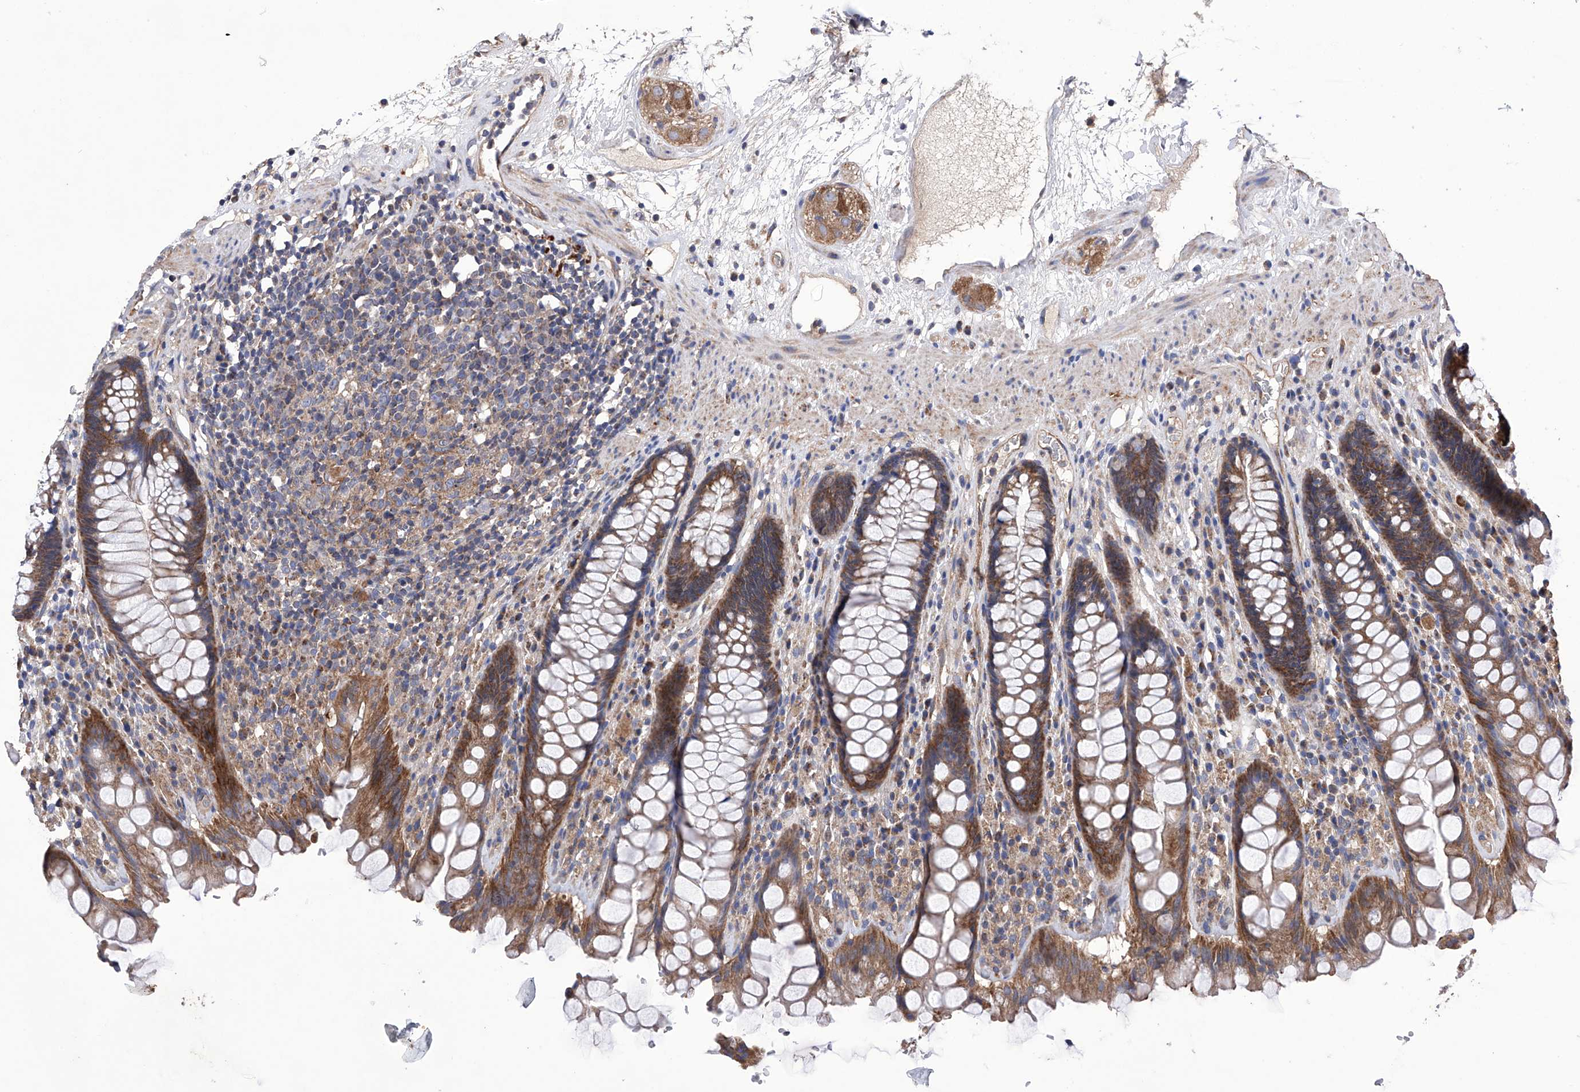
{"staining": {"intensity": "moderate", "quantity": ">75%", "location": "cytoplasmic/membranous"}, "tissue": "rectum", "cell_type": "Glandular cells", "image_type": "normal", "snomed": [{"axis": "morphology", "description": "Normal tissue, NOS"}, {"axis": "topography", "description": "Rectum"}], "caption": "Immunohistochemical staining of normal rectum demonstrates >75% levels of moderate cytoplasmic/membranous protein expression in about >75% of glandular cells.", "gene": "EFCAB2", "patient": {"sex": "male", "age": 64}}